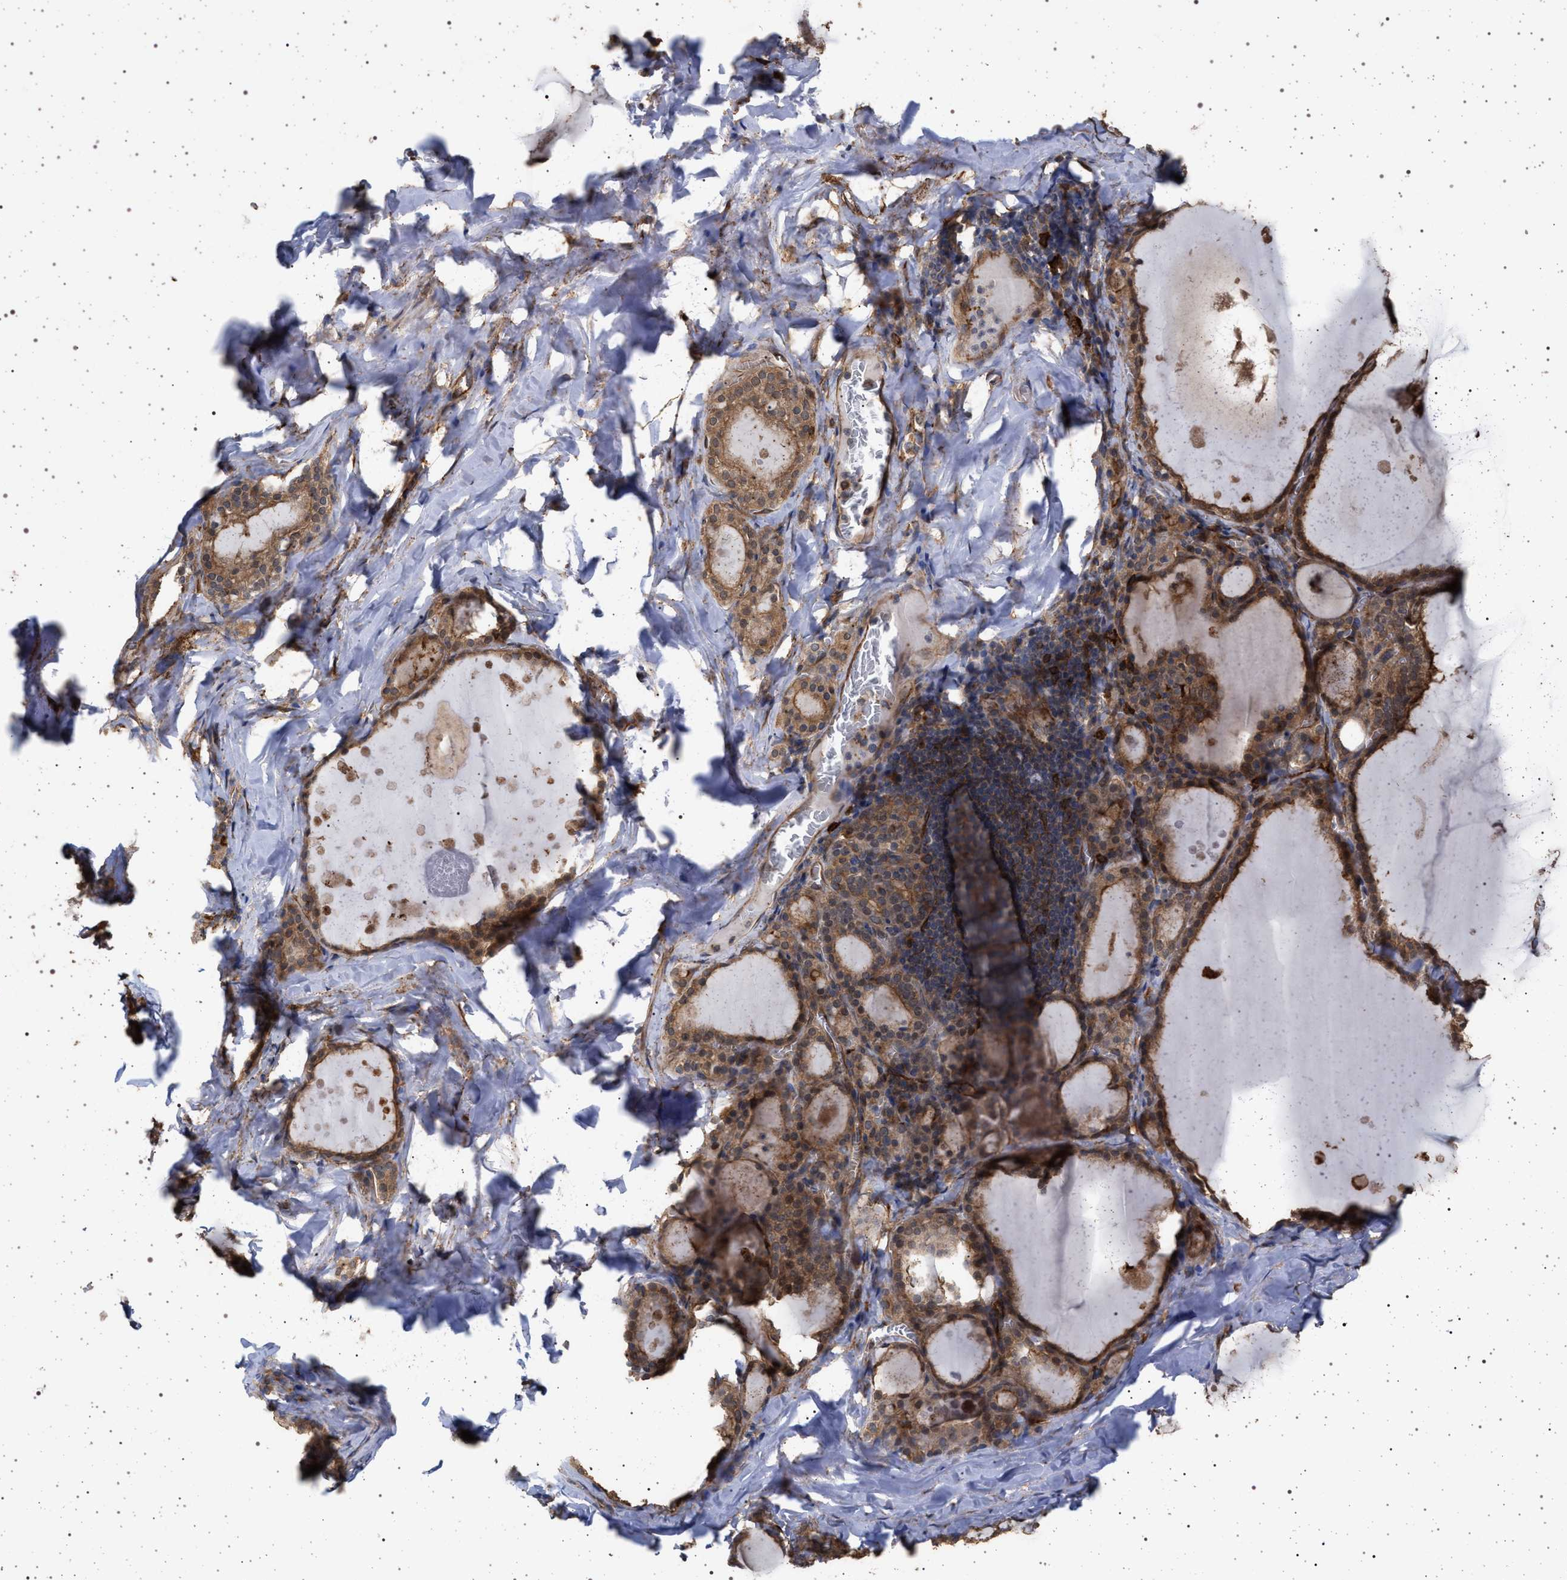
{"staining": {"intensity": "strong", "quantity": ">75%", "location": "cytoplasmic/membranous"}, "tissue": "thyroid gland", "cell_type": "Glandular cells", "image_type": "normal", "snomed": [{"axis": "morphology", "description": "Normal tissue, NOS"}, {"axis": "topography", "description": "Thyroid gland"}], "caption": "IHC image of benign thyroid gland stained for a protein (brown), which exhibits high levels of strong cytoplasmic/membranous staining in approximately >75% of glandular cells.", "gene": "IFT20", "patient": {"sex": "male", "age": 56}}